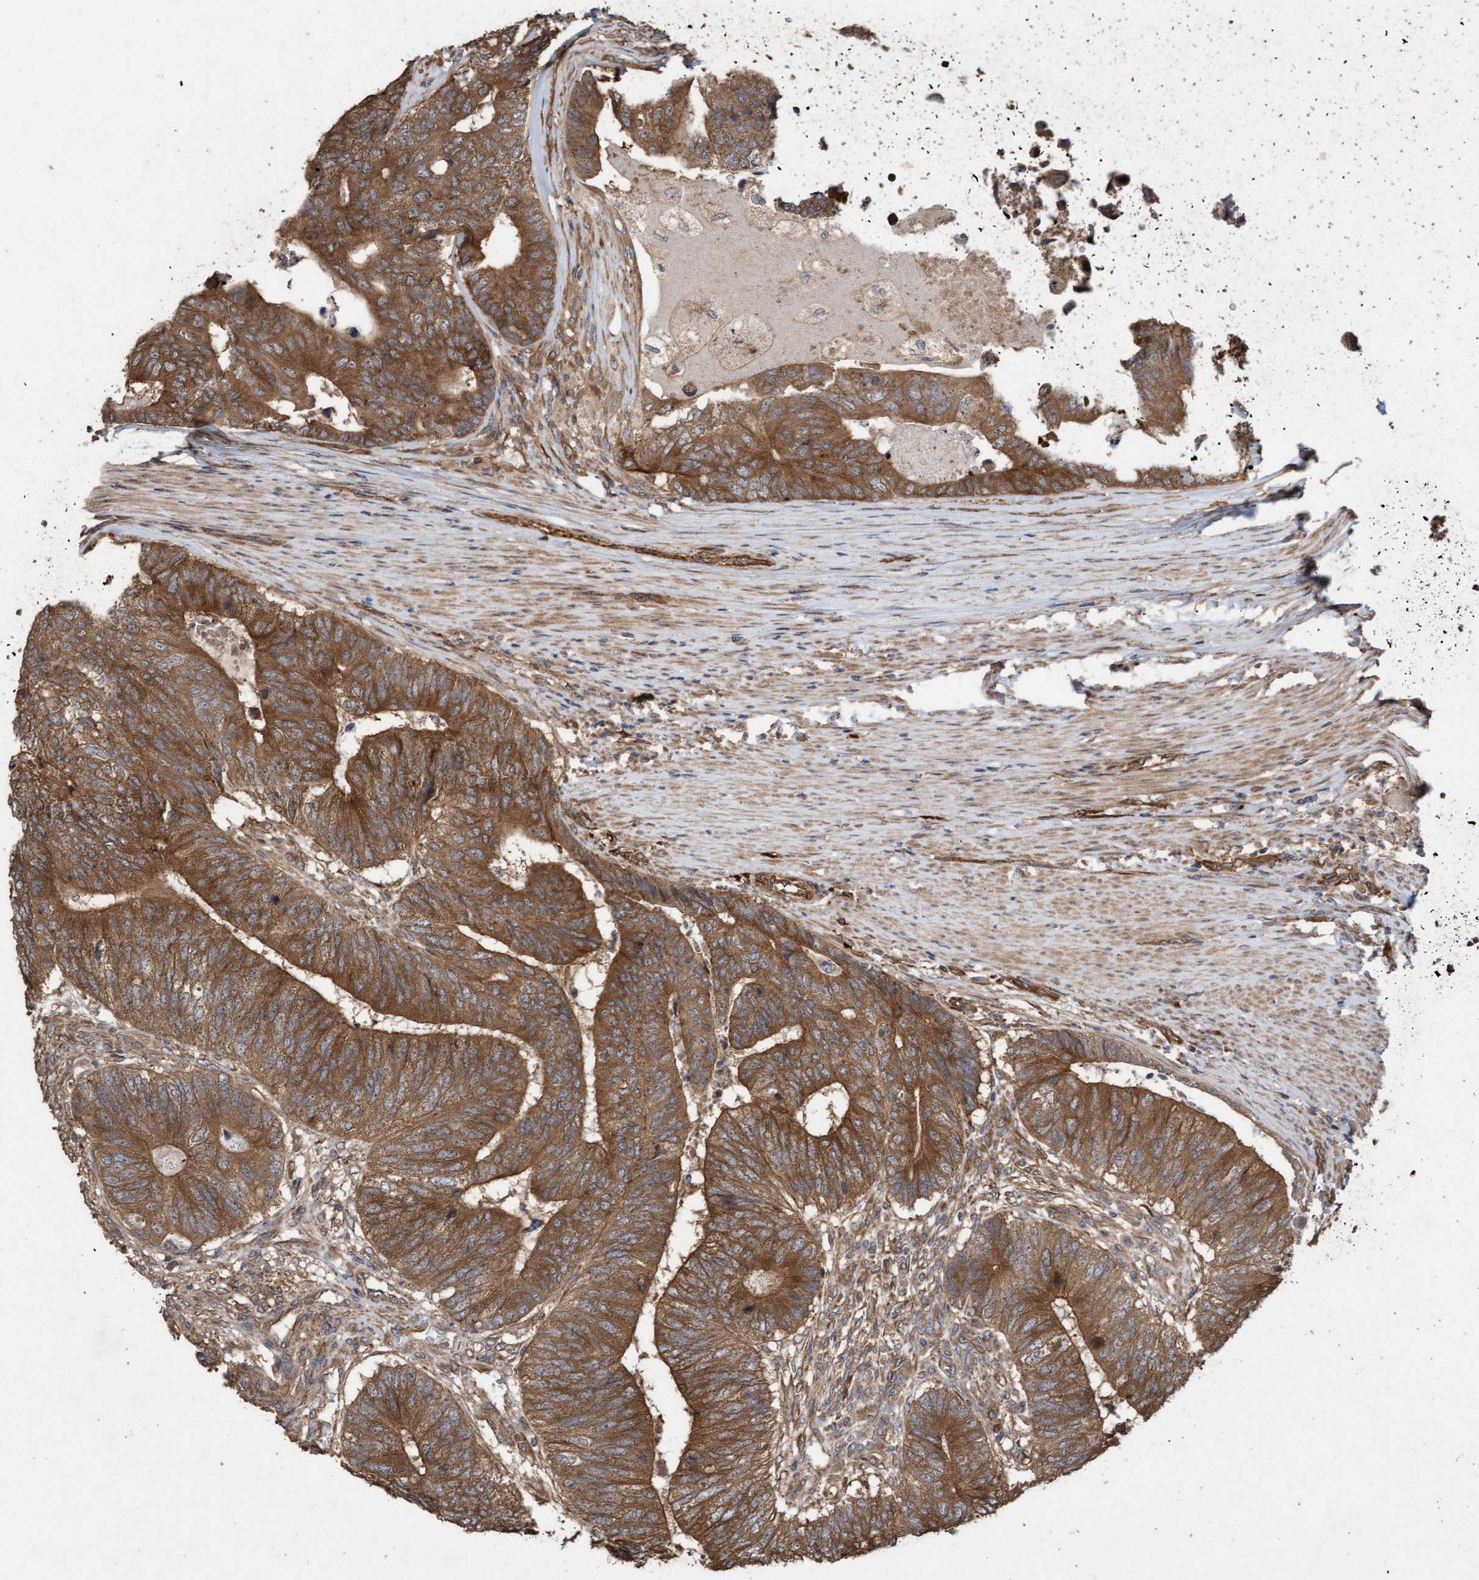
{"staining": {"intensity": "strong", "quantity": ">75%", "location": "cytoplasmic/membranous"}, "tissue": "colorectal cancer", "cell_type": "Tumor cells", "image_type": "cancer", "snomed": [{"axis": "morphology", "description": "Adenocarcinoma, NOS"}, {"axis": "topography", "description": "Colon"}], "caption": "Colorectal adenocarcinoma stained with a brown dye demonstrates strong cytoplasmic/membranous positive positivity in approximately >75% of tumor cells.", "gene": "CDC42EP4", "patient": {"sex": "female", "age": 67}}